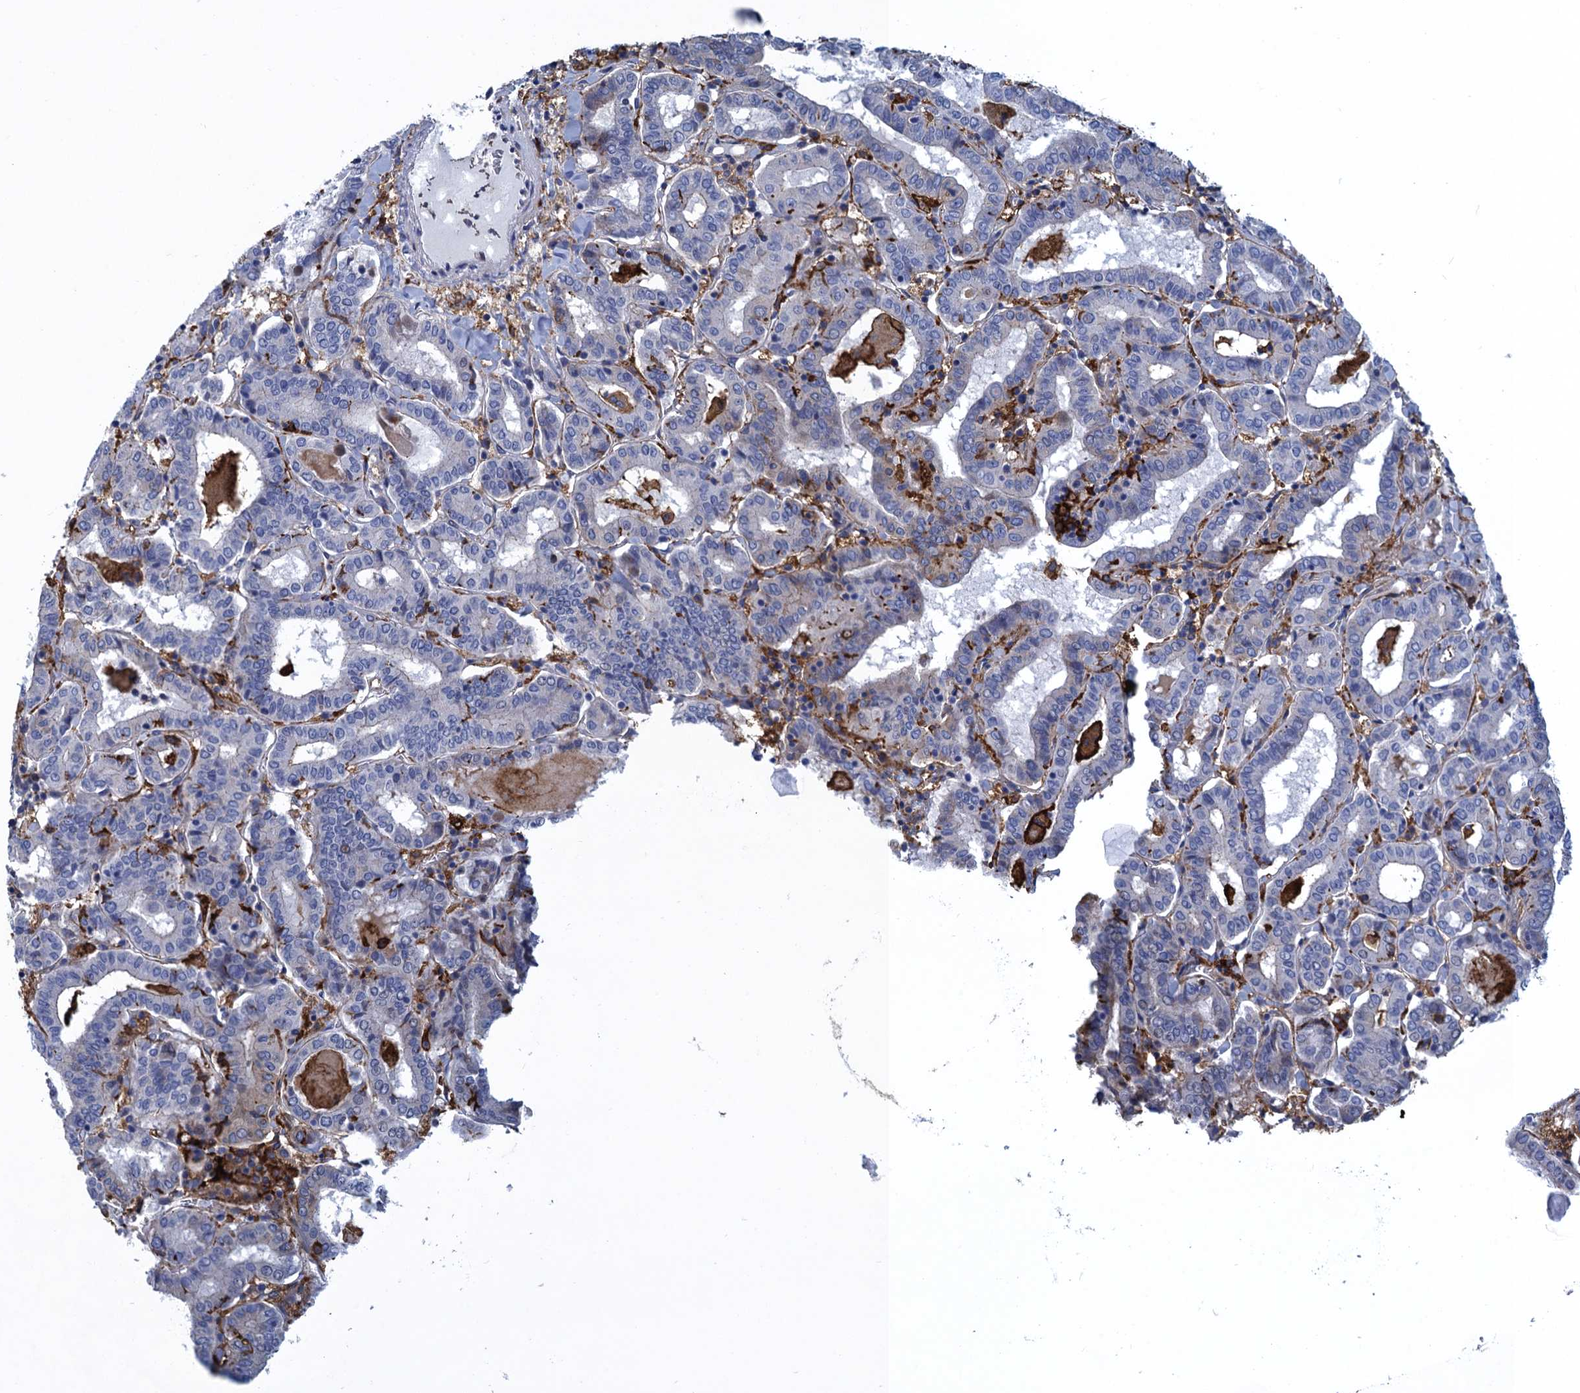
{"staining": {"intensity": "negative", "quantity": "none", "location": "none"}, "tissue": "thyroid cancer", "cell_type": "Tumor cells", "image_type": "cancer", "snomed": [{"axis": "morphology", "description": "Papillary adenocarcinoma, NOS"}, {"axis": "topography", "description": "Thyroid gland"}], "caption": "Thyroid papillary adenocarcinoma stained for a protein using IHC exhibits no expression tumor cells.", "gene": "DNHD1", "patient": {"sex": "female", "age": 72}}